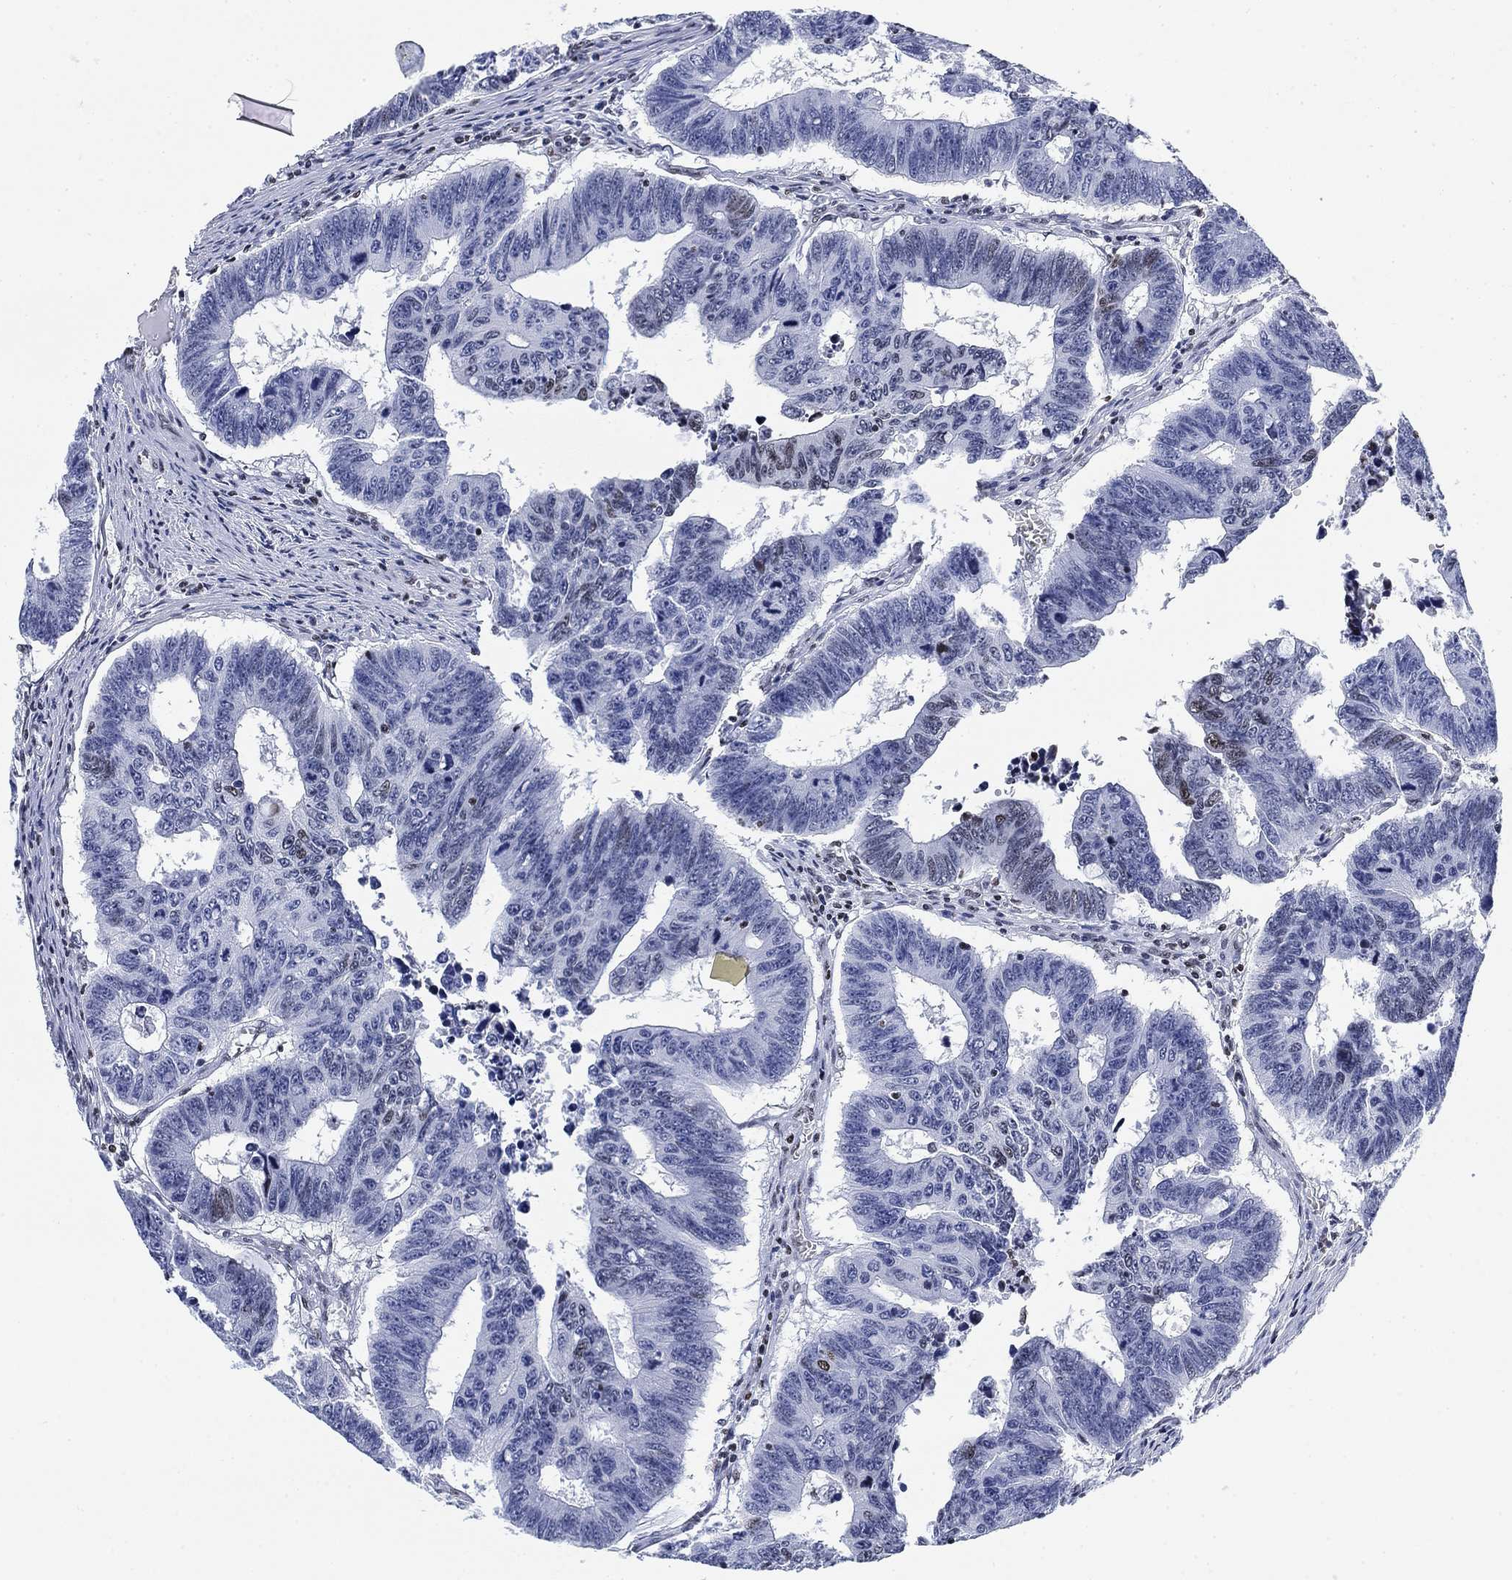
{"staining": {"intensity": "negative", "quantity": "none", "location": "none"}, "tissue": "colorectal cancer", "cell_type": "Tumor cells", "image_type": "cancer", "snomed": [{"axis": "morphology", "description": "Adenocarcinoma, NOS"}, {"axis": "topography", "description": "Appendix"}, {"axis": "topography", "description": "Colon"}, {"axis": "topography", "description": "Cecum"}, {"axis": "topography", "description": "Colon asc"}], "caption": "Micrograph shows no significant protein staining in tumor cells of adenocarcinoma (colorectal).", "gene": "H1-10", "patient": {"sex": "female", "age": 85}}